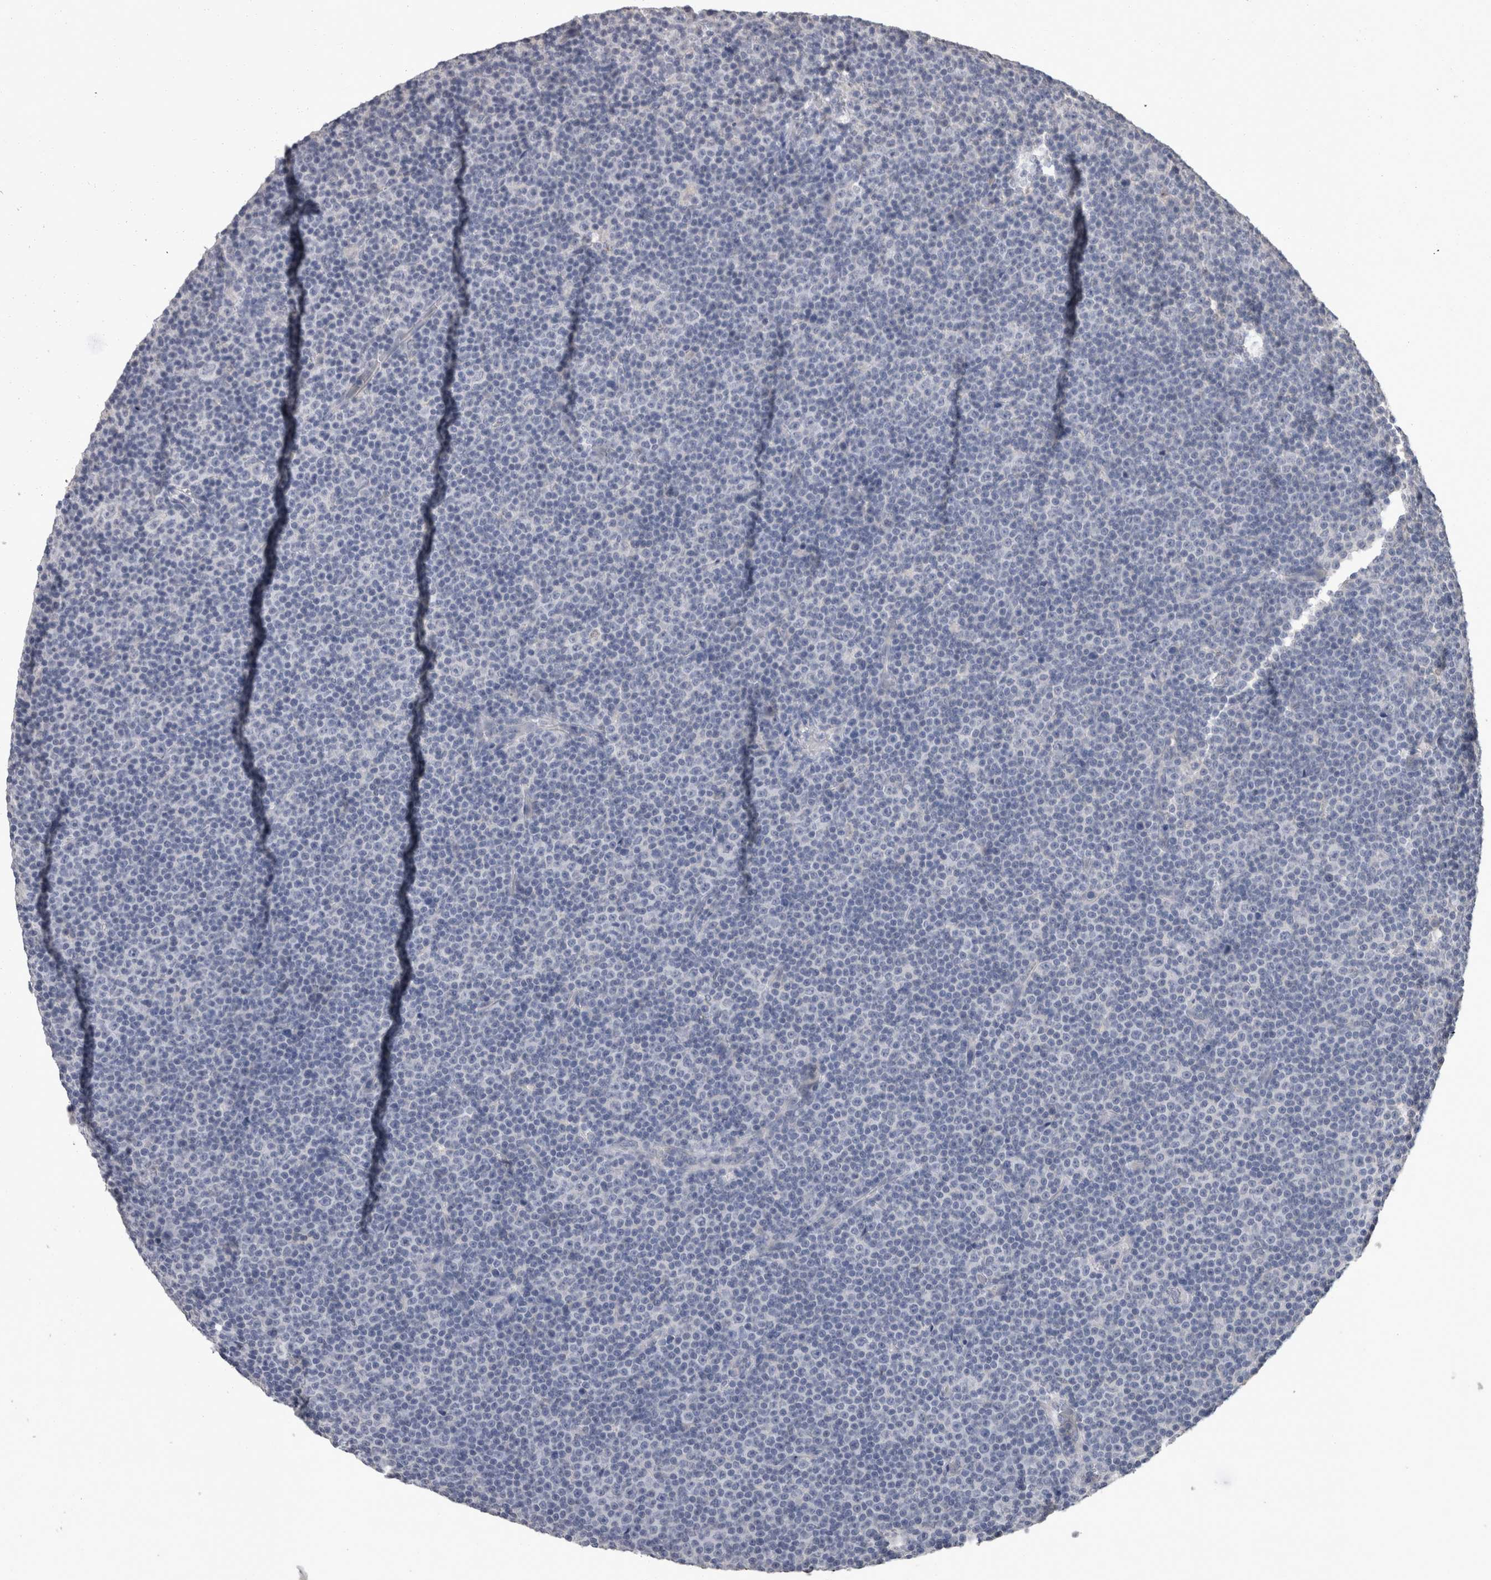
{"staining": {"intensity": "negative", "quantity": "none", "location": "none"}, "tissue": "lymphoma", "cell_type": "Tumor cells", "image_type": "cancer", "snomed": [{"axis": "morphology", "description": "Malignant lymphoma, non-Hodgkin's type, Low grade"}, {"axis": "topography", "description": "Lymph node"}], "caption": "Immunohistochemistry (IHC) micrograph of human low-grade malignant lymphoma, non-Hodgkin's type stained for a protein (brown), which exhibits no expression in tumor cells.", "gene": "FHOD3", "patient": {"sex": "female", "age": 67}}